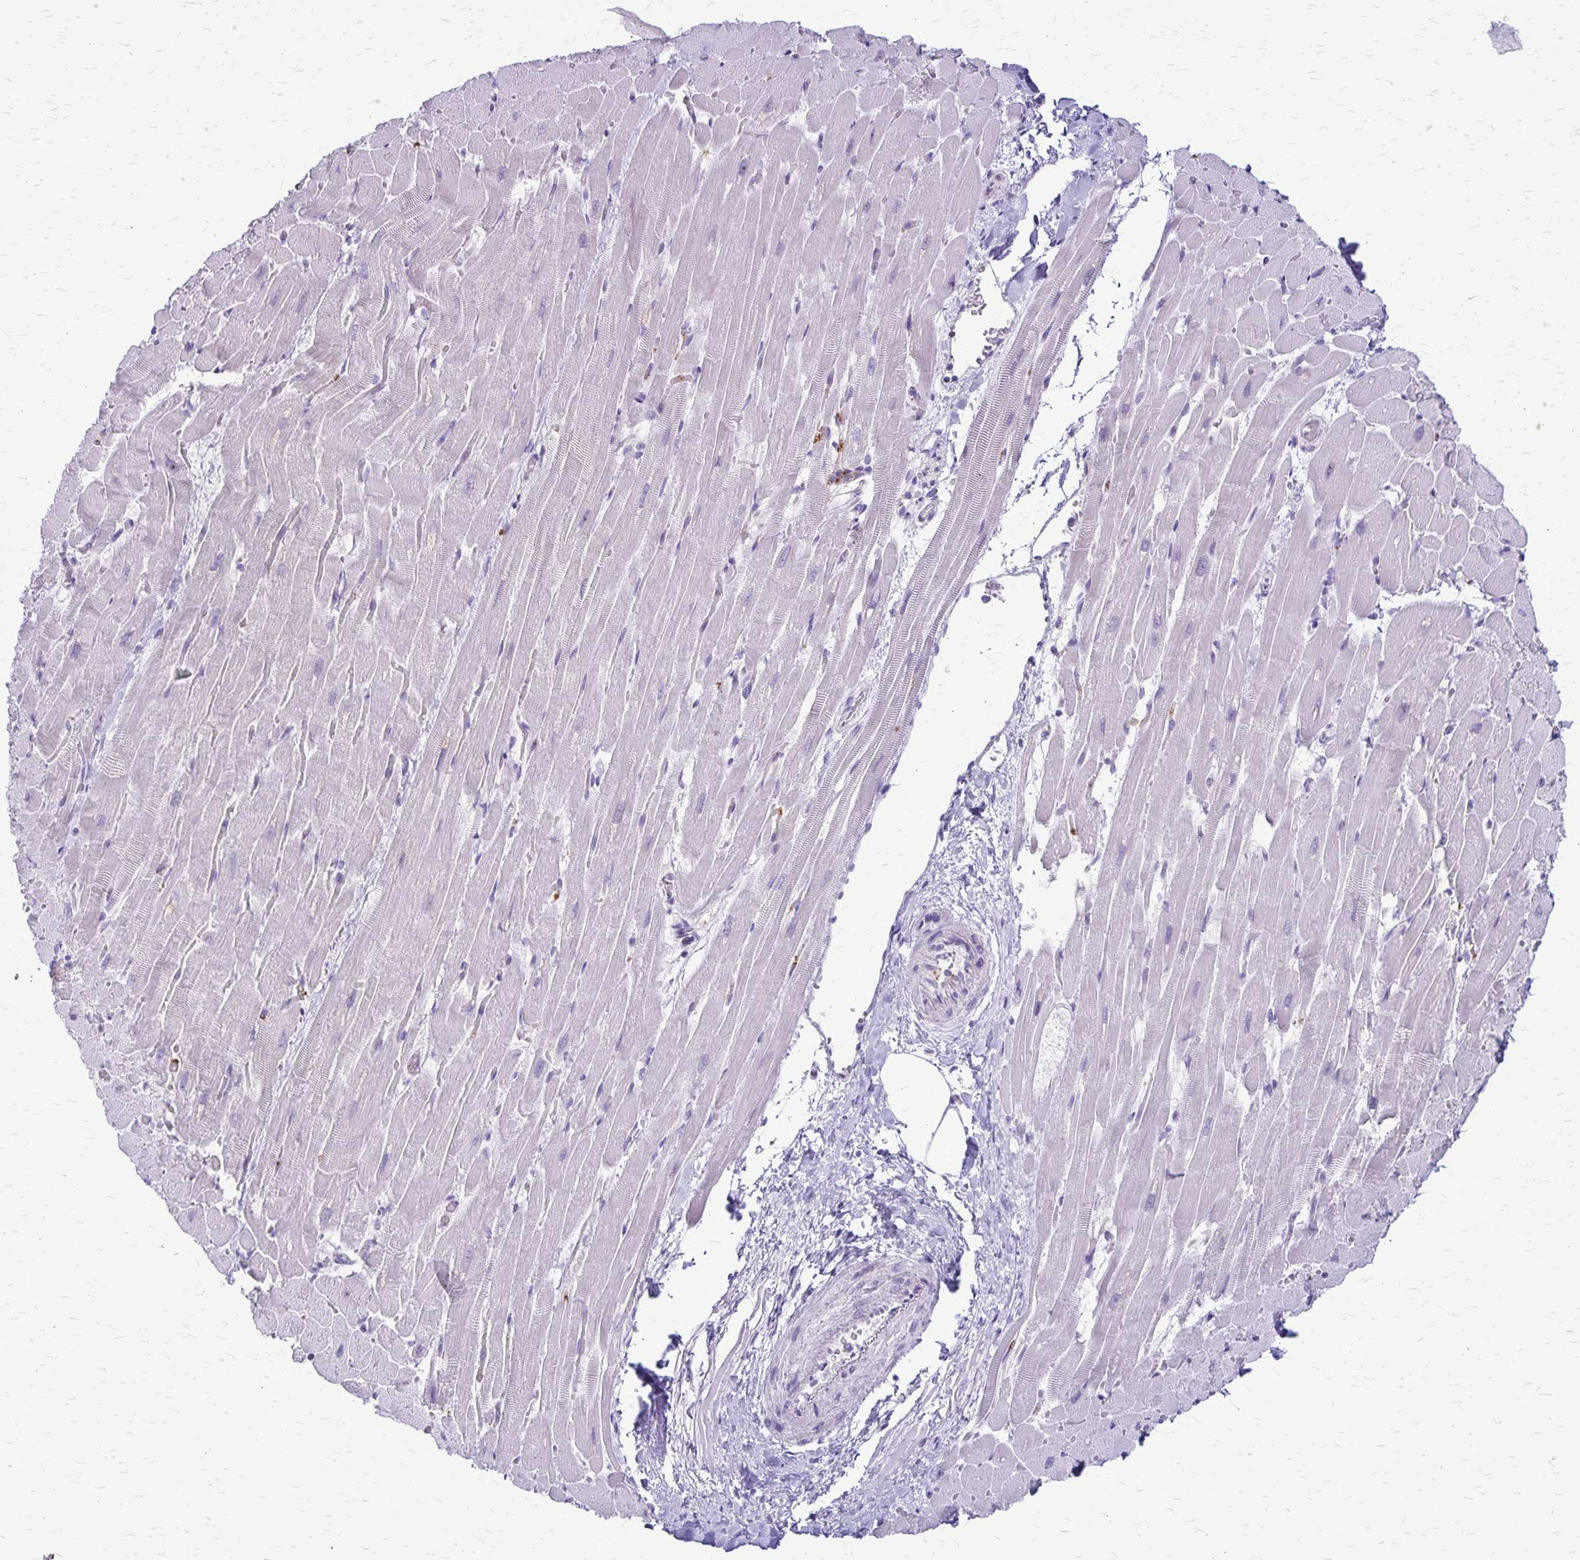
{"staining": {"intensity": "negative", "quantity": "none", "location": "none"}, "tissue": "heart muscle", "cell_type": "Cardiomyocytes", "image_type": "normal", "snomed": [{"axis": "morphology", "description": "Normal tissue, NOS"}, {"axis": "topography", "description": "Heart"}], "caption": "Immunohistochemistry image of unremarkable human heart muscle stained for a protein (brown), which shows no expression in cardiomyocytes.", "gene": "GP9", "patient": {"sex": "male", "age": 37}}